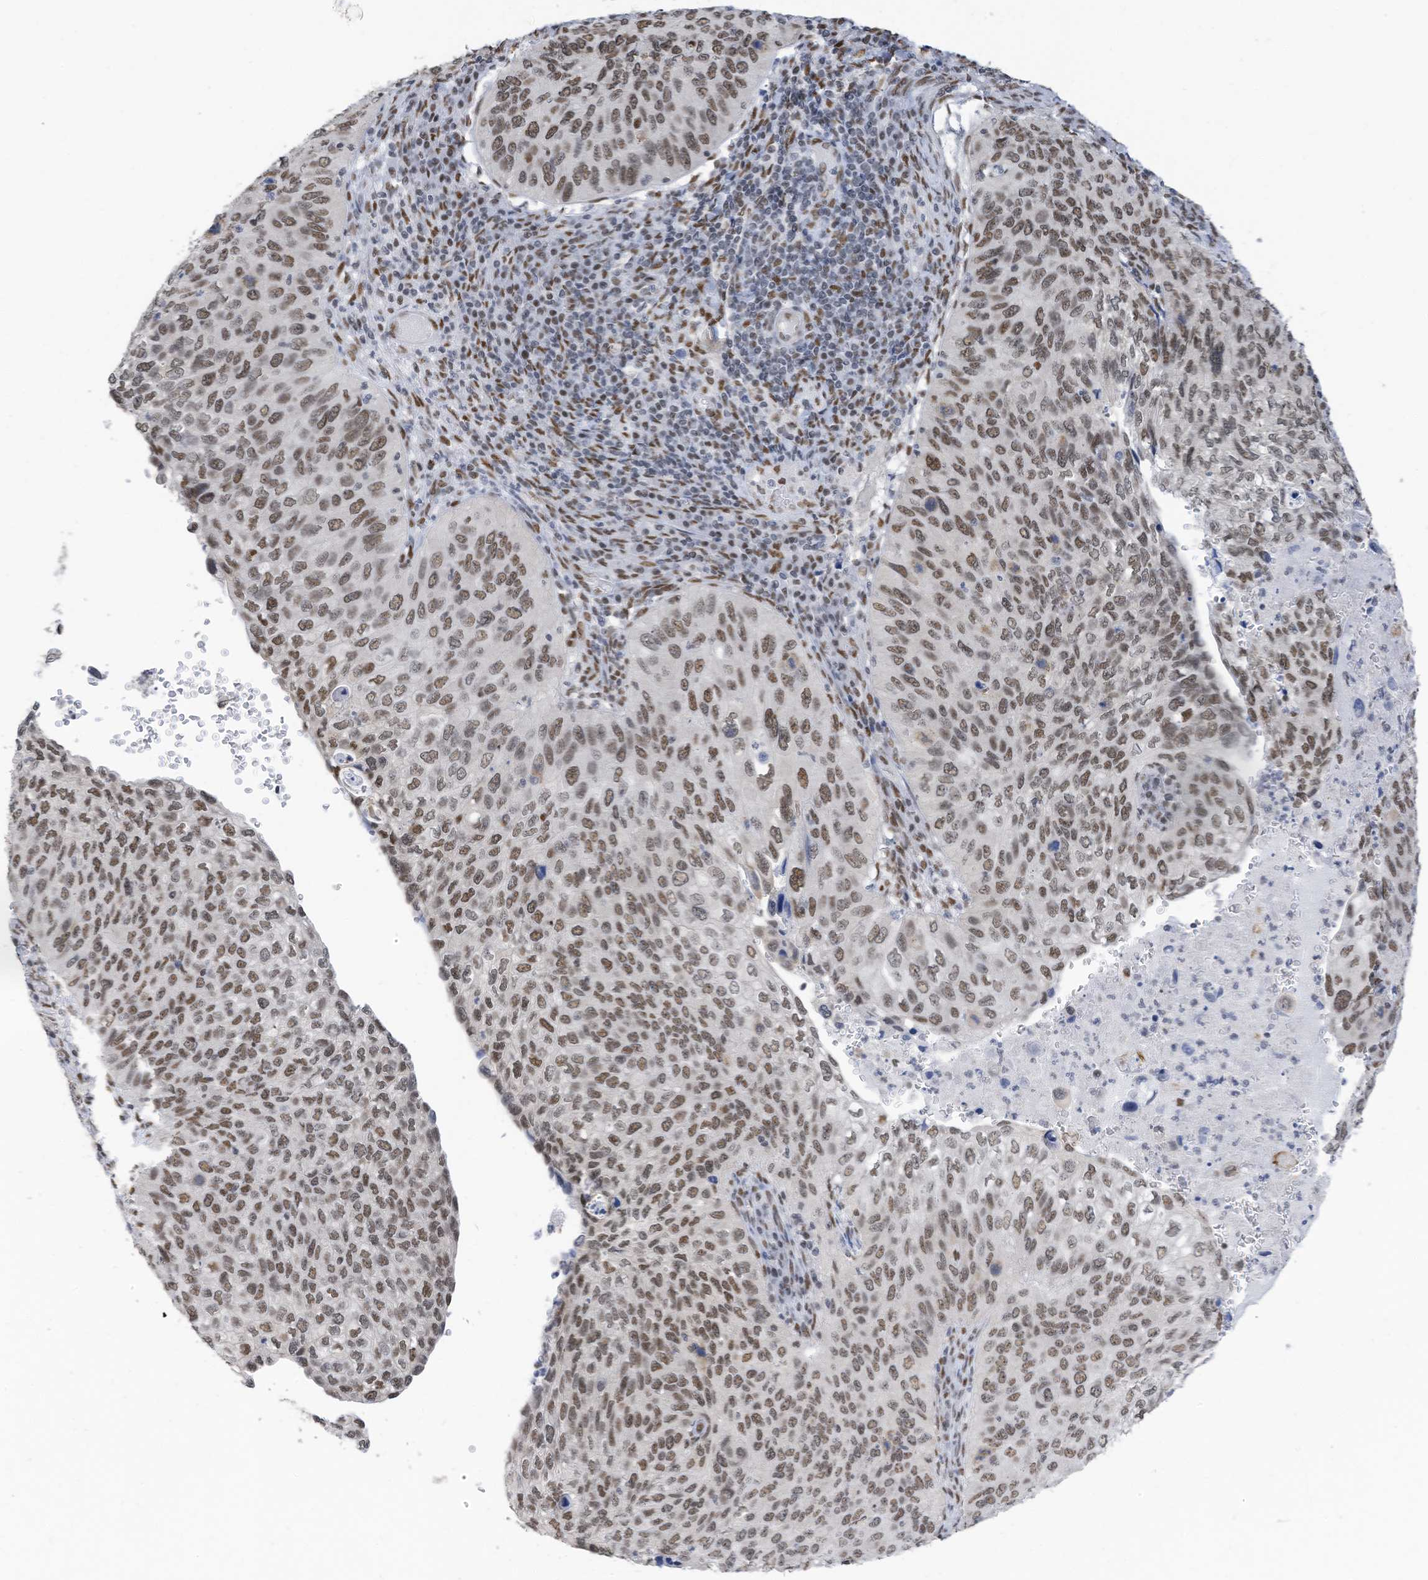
{"staining": {"intensity": "moderate", "quantity": ">75%", "location": "nuclear"}, "tissue": "cervical cancer", "cell_type": "Tumor cells", "image_type": "cancer", "snomed": [{"axis": "morphology", "description": "Squamous cell carcinoma, NOS"}, {"axis": "topography", "description": "Cervix"}], "caption": "DAB (3,3'-diaminobenzidine) immunohistochemical staining of cervical cancer (squamous cell carcinoma) demonstrates moderate nuclear protein expression in approximately >75% of tumor cells. (brown staining indicates protein expression, while blue staining denotes nuclei).", "gene": "KHSRP", "patient": {"sex": "female", "age": 38}}